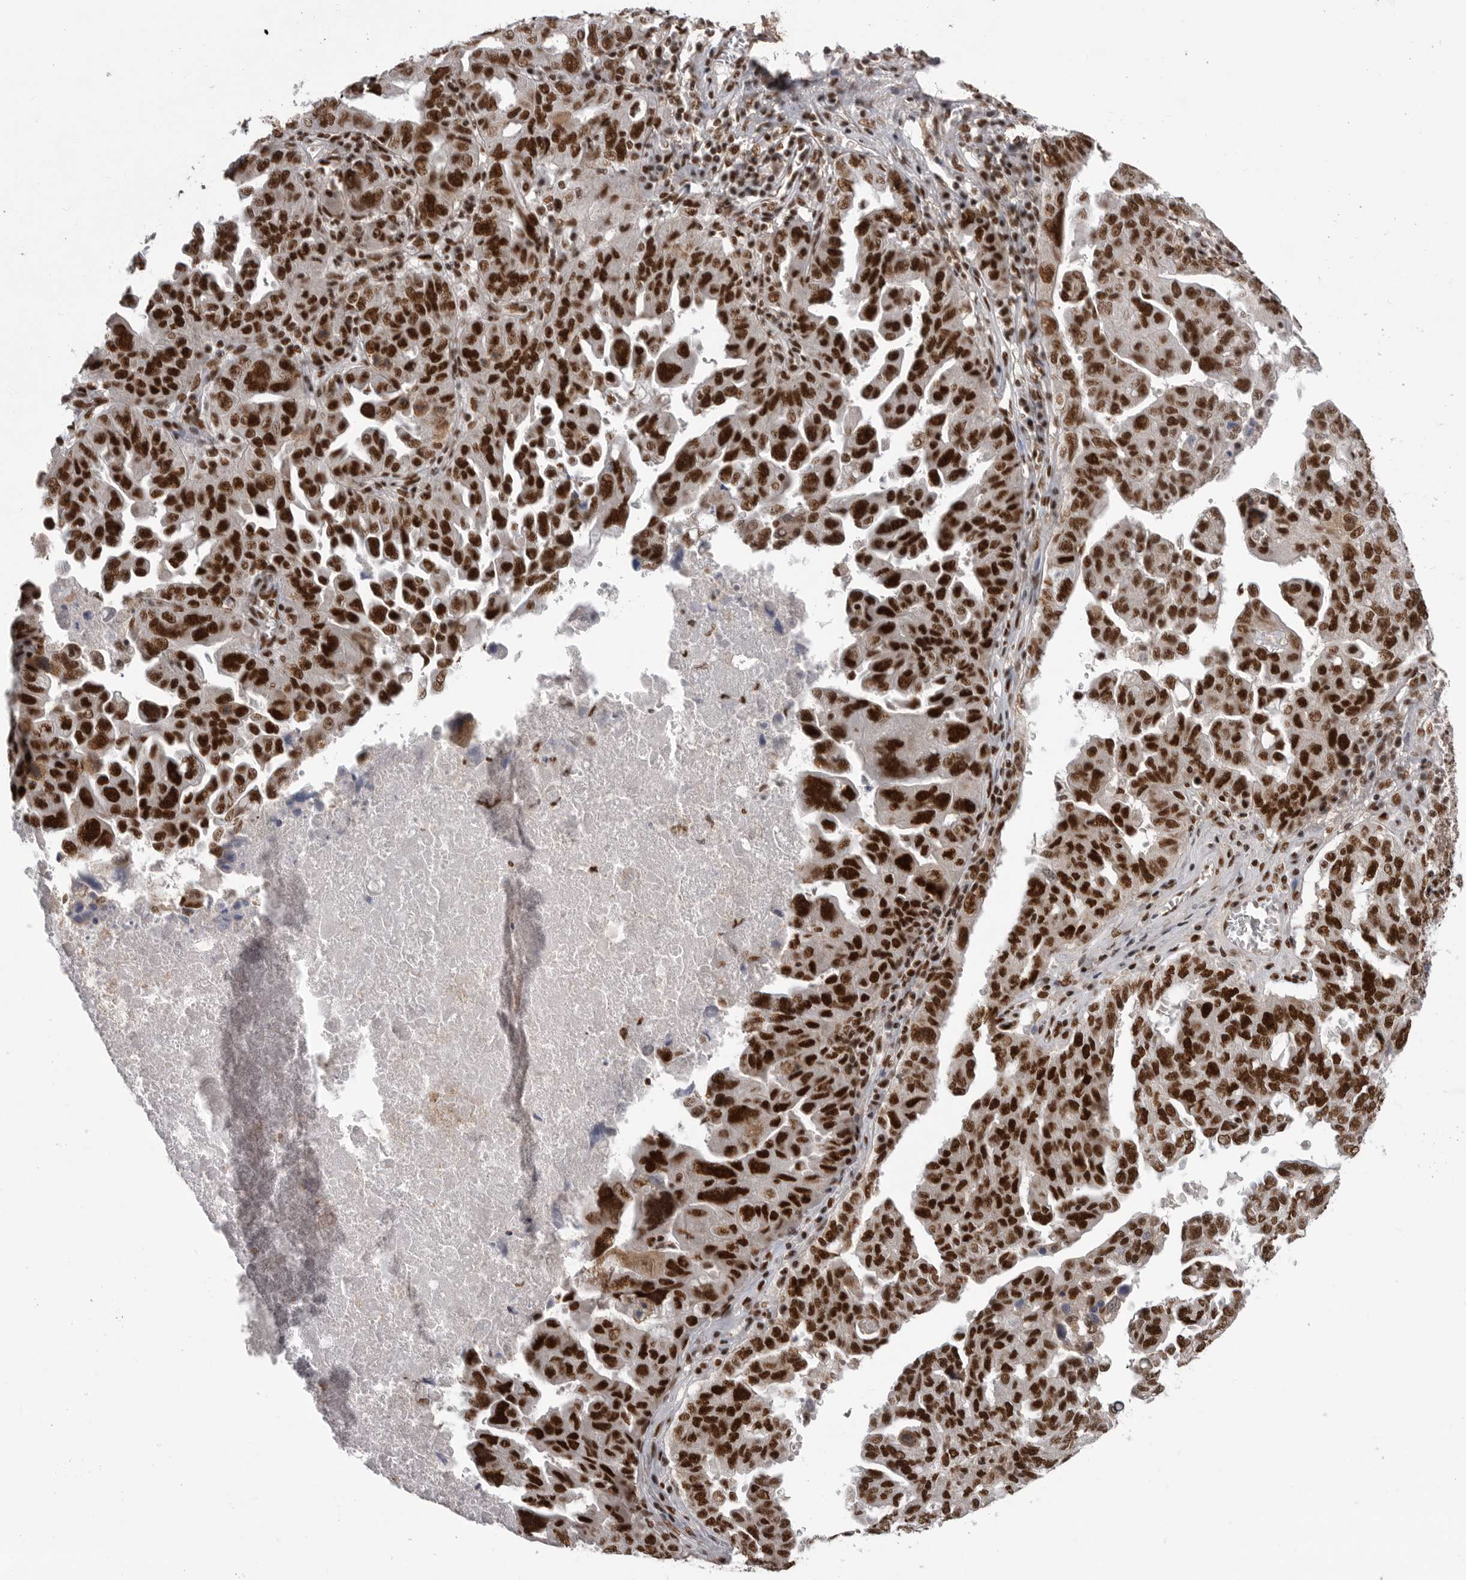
{"staining": {"intensity": "strong", "quantity": ">75%", "location": "nuclear"}, "tissue": "ovarian cancer", "cell_type": "Tumor cells", "image_type": "cancer", "snomed": [{"axis": "morphology", "description": "Carcinoma, endometroid"}, {"axis": "topography", "description": "Ovary"}], "caption": "About >75% of tumor cells in human endometroid carcinoma (ovarian) show strong nuclear protein positivity as visualized by brown immunohistochemical staining.", "gene": "PPP1R8", "patient": {"sex": "female", "age": 62}}